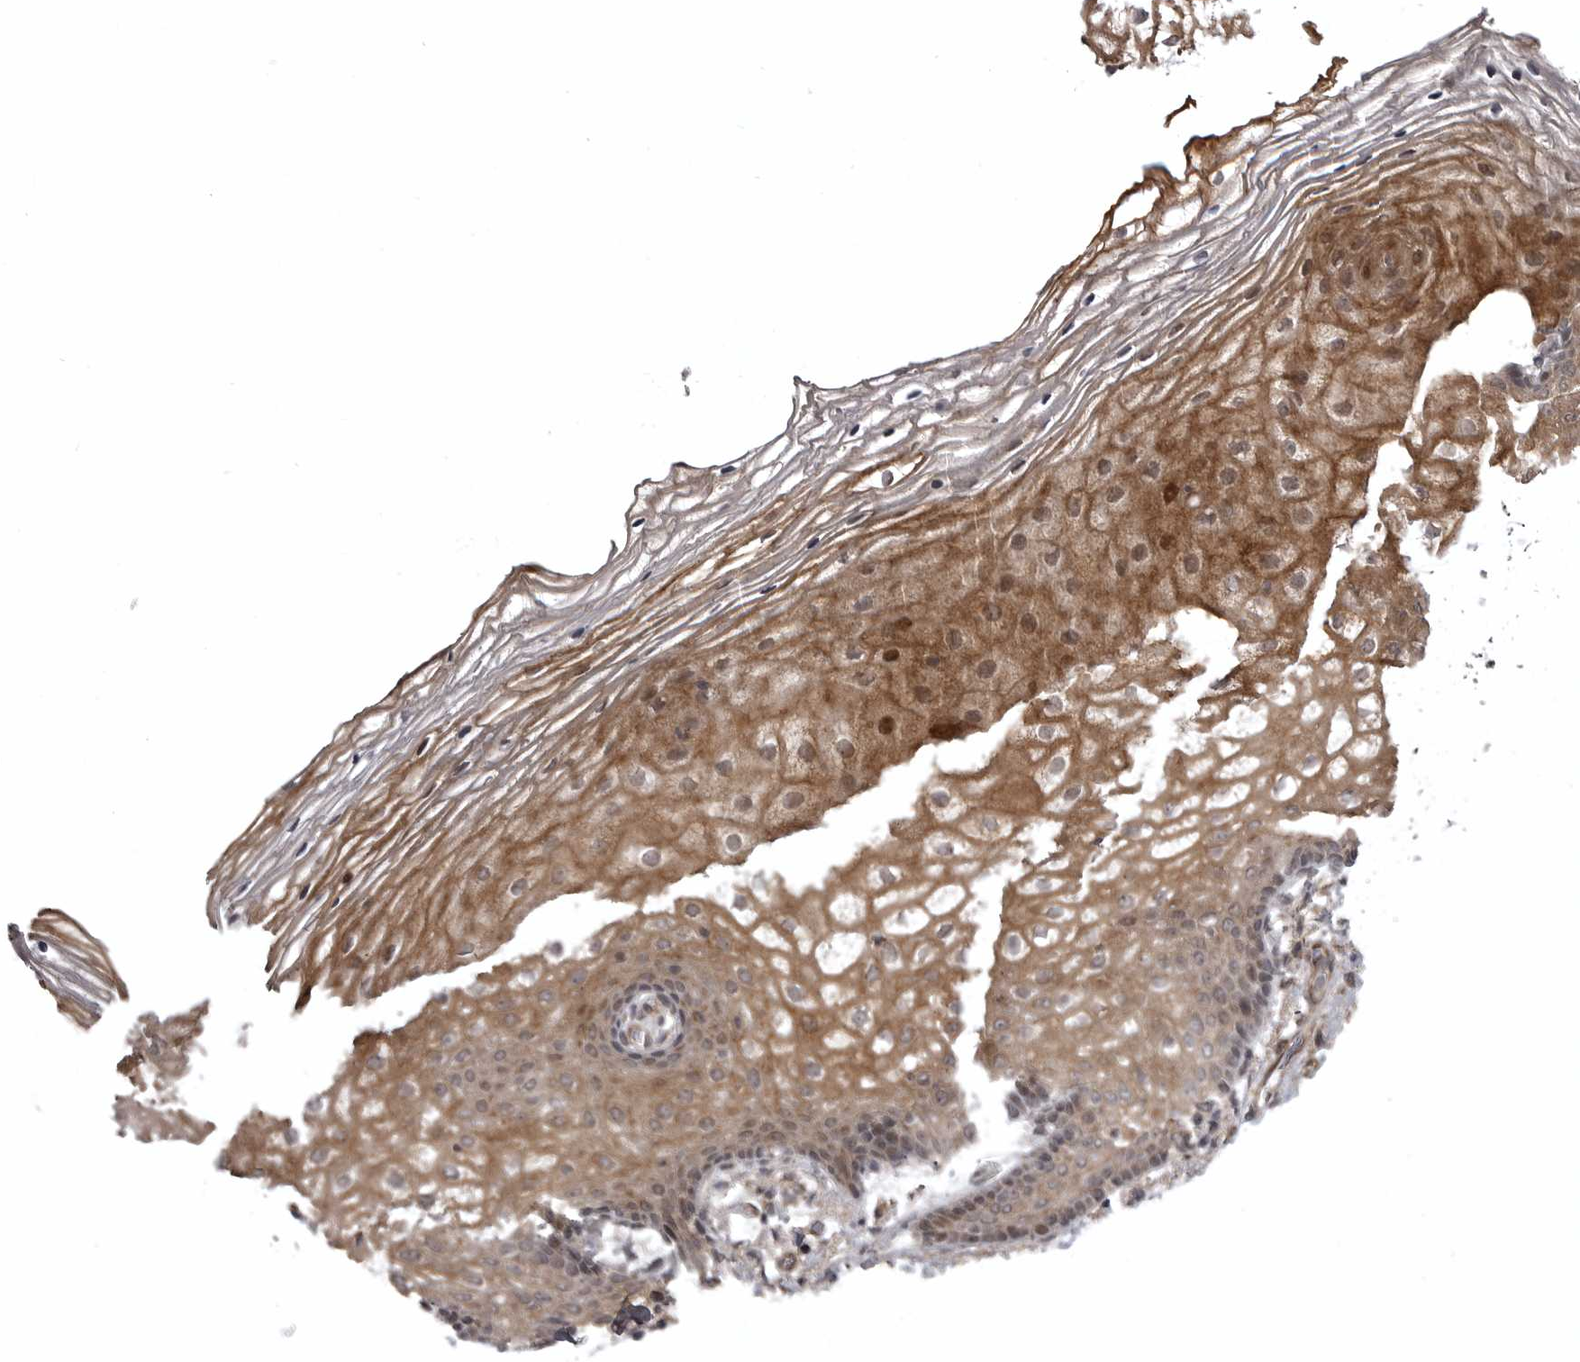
{"staining": {"intensity": "moderate", "quantity": ">75%", "location": "cytoplasmic/membranous,nuclear"}, "tissue": "vagina", "cell_type": "Squamous epithelial cells", "image_type": "normal", "snomed": [{"axis": "morphology", "description": "Normal tissue, NOS"}, {"axis": "topography", "description": "Vagina"}], "caption": "This photomicrograph displays immunohistochemistry staining of normal vagina, with medium moderate cytoplasmic/membranous,nuclear expression in about >75% of squamous epithelial cells.", "gene": "SNX16", "patient": {"sex": "female", "age": 60}}